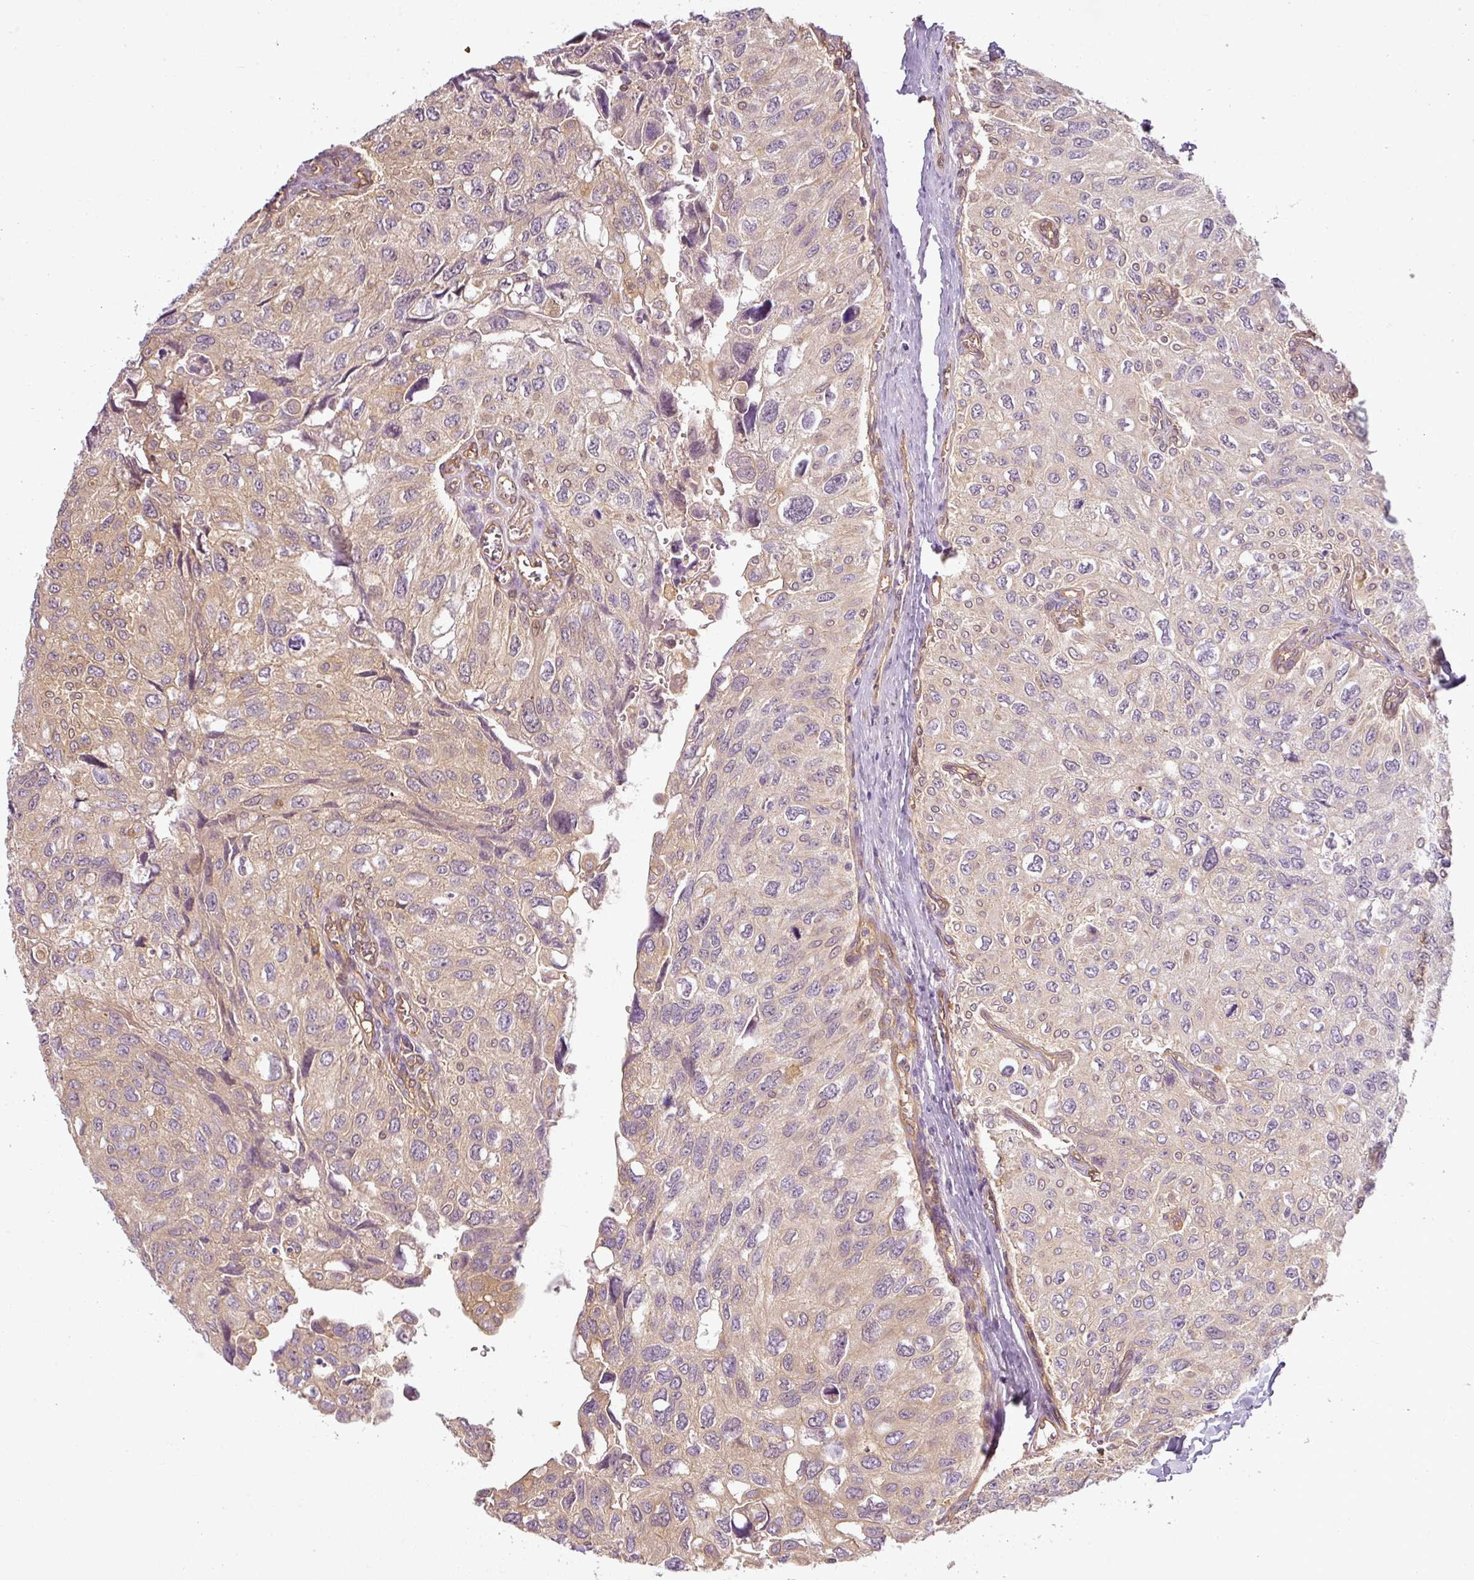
{"staining": {"intensity": "negative", "quantity": "none", "location": "none"}, "tissue": "urothelial cancer", "cell_type": "Tumor cells", "image_type": "cancer", "snomed": [{"axis": "morphology", "description": "Urothelial carcinoma, NOS"}, {"axis": "topography", "description": "Urinary bladder"}], "caption": "The photomicrograph demonstrates no significant staining in tumor cells of urothelial cancer.", "gene": "ANKRD18A", "patient": {"sex": "male", "age": 80}}